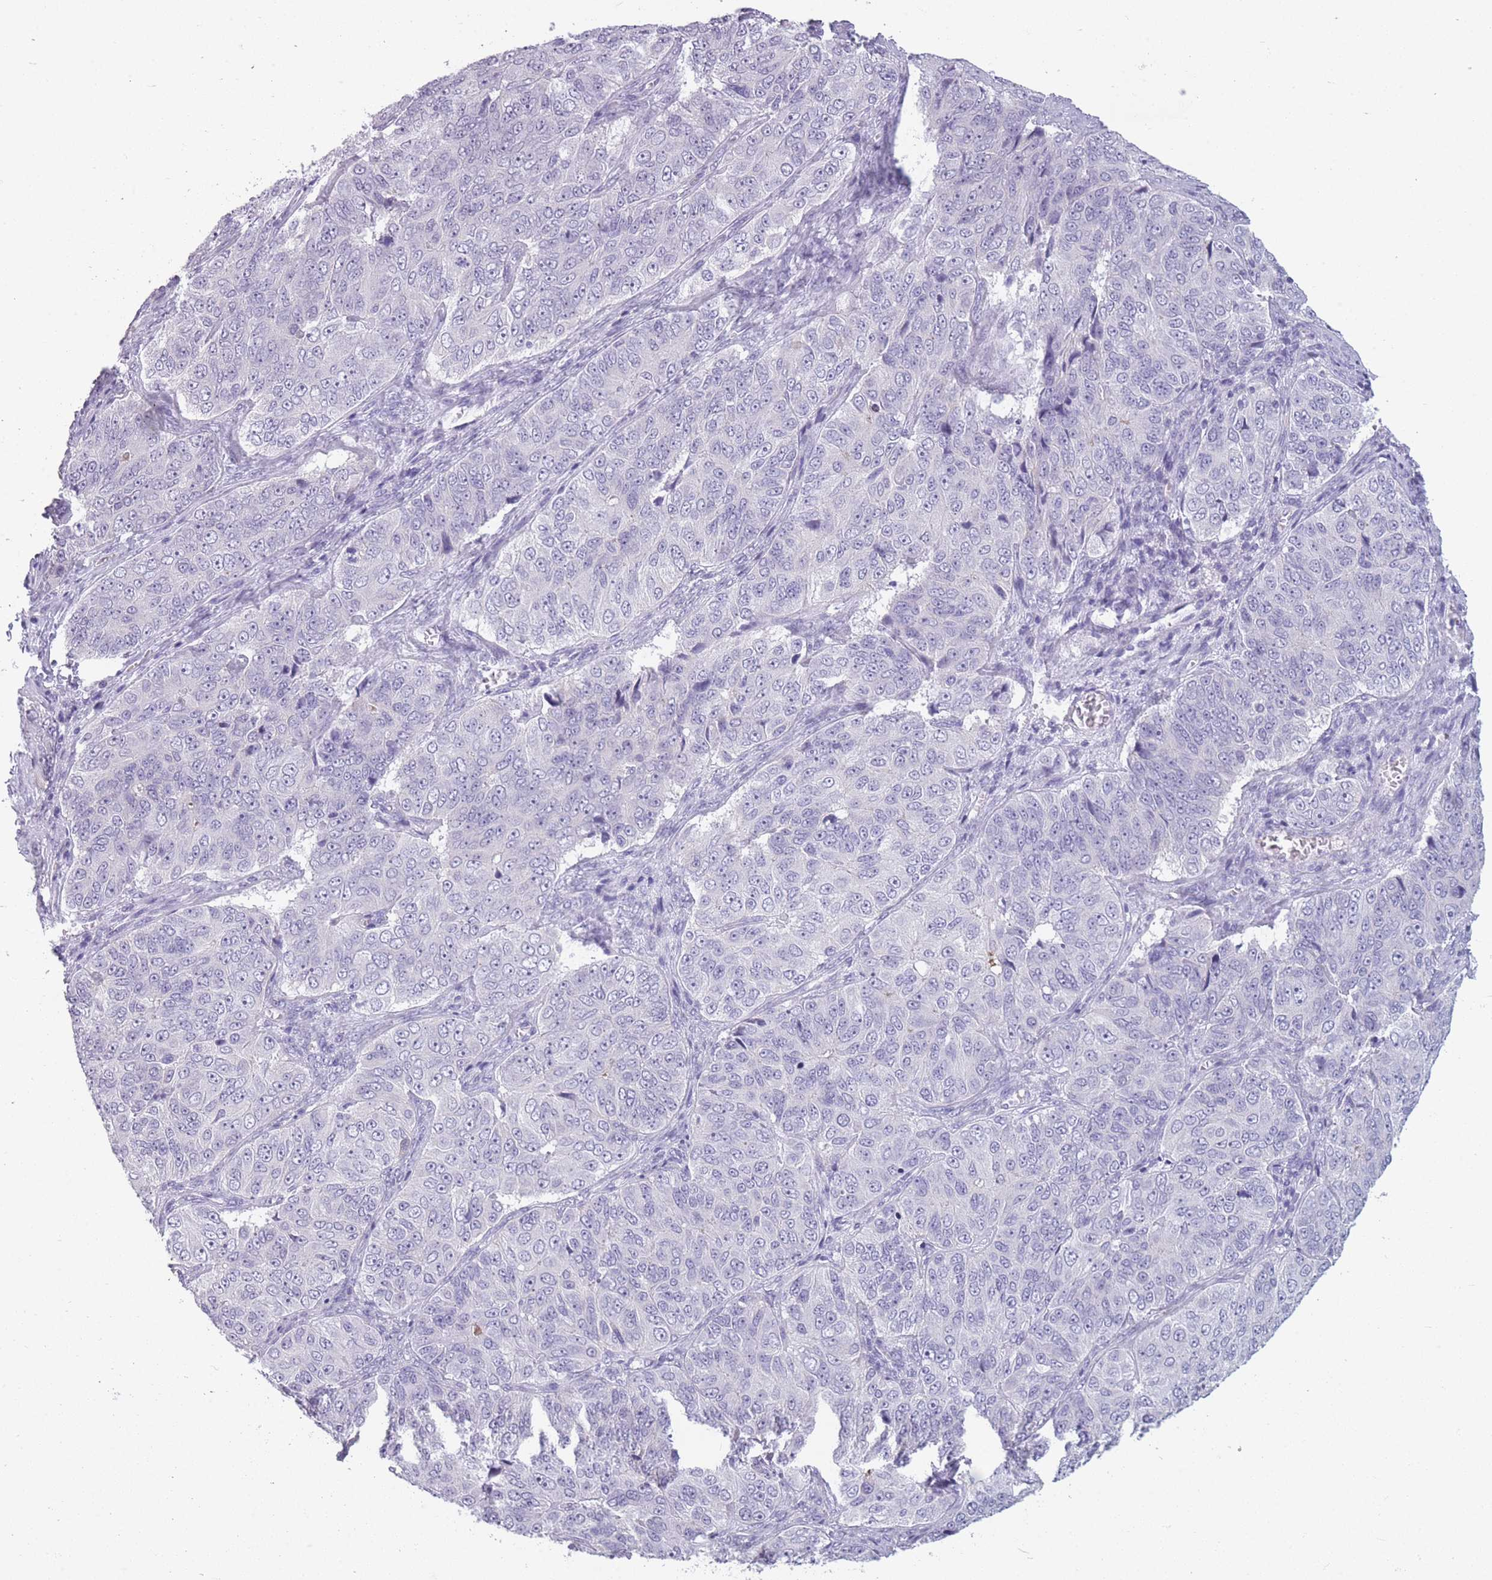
{"staining": {"intensity": "negative", "quantity": "none", "location": "none"}, "tissue": "ovarian cancer", "cell_type": "Tumor cells", "image_type": "cancer", "snomed": [{"axis": "morphology", "description": "Carcinoma, endometroid"}, {"axis": "topography", "description": "Ovary"}], "caption": "Photomicrograph shows no significant protein staining in tumor cells of endometroid carcinoma (ovarian).", "gene": "GOLGA6D", "patient": {"sex": "female", "age": 51}}